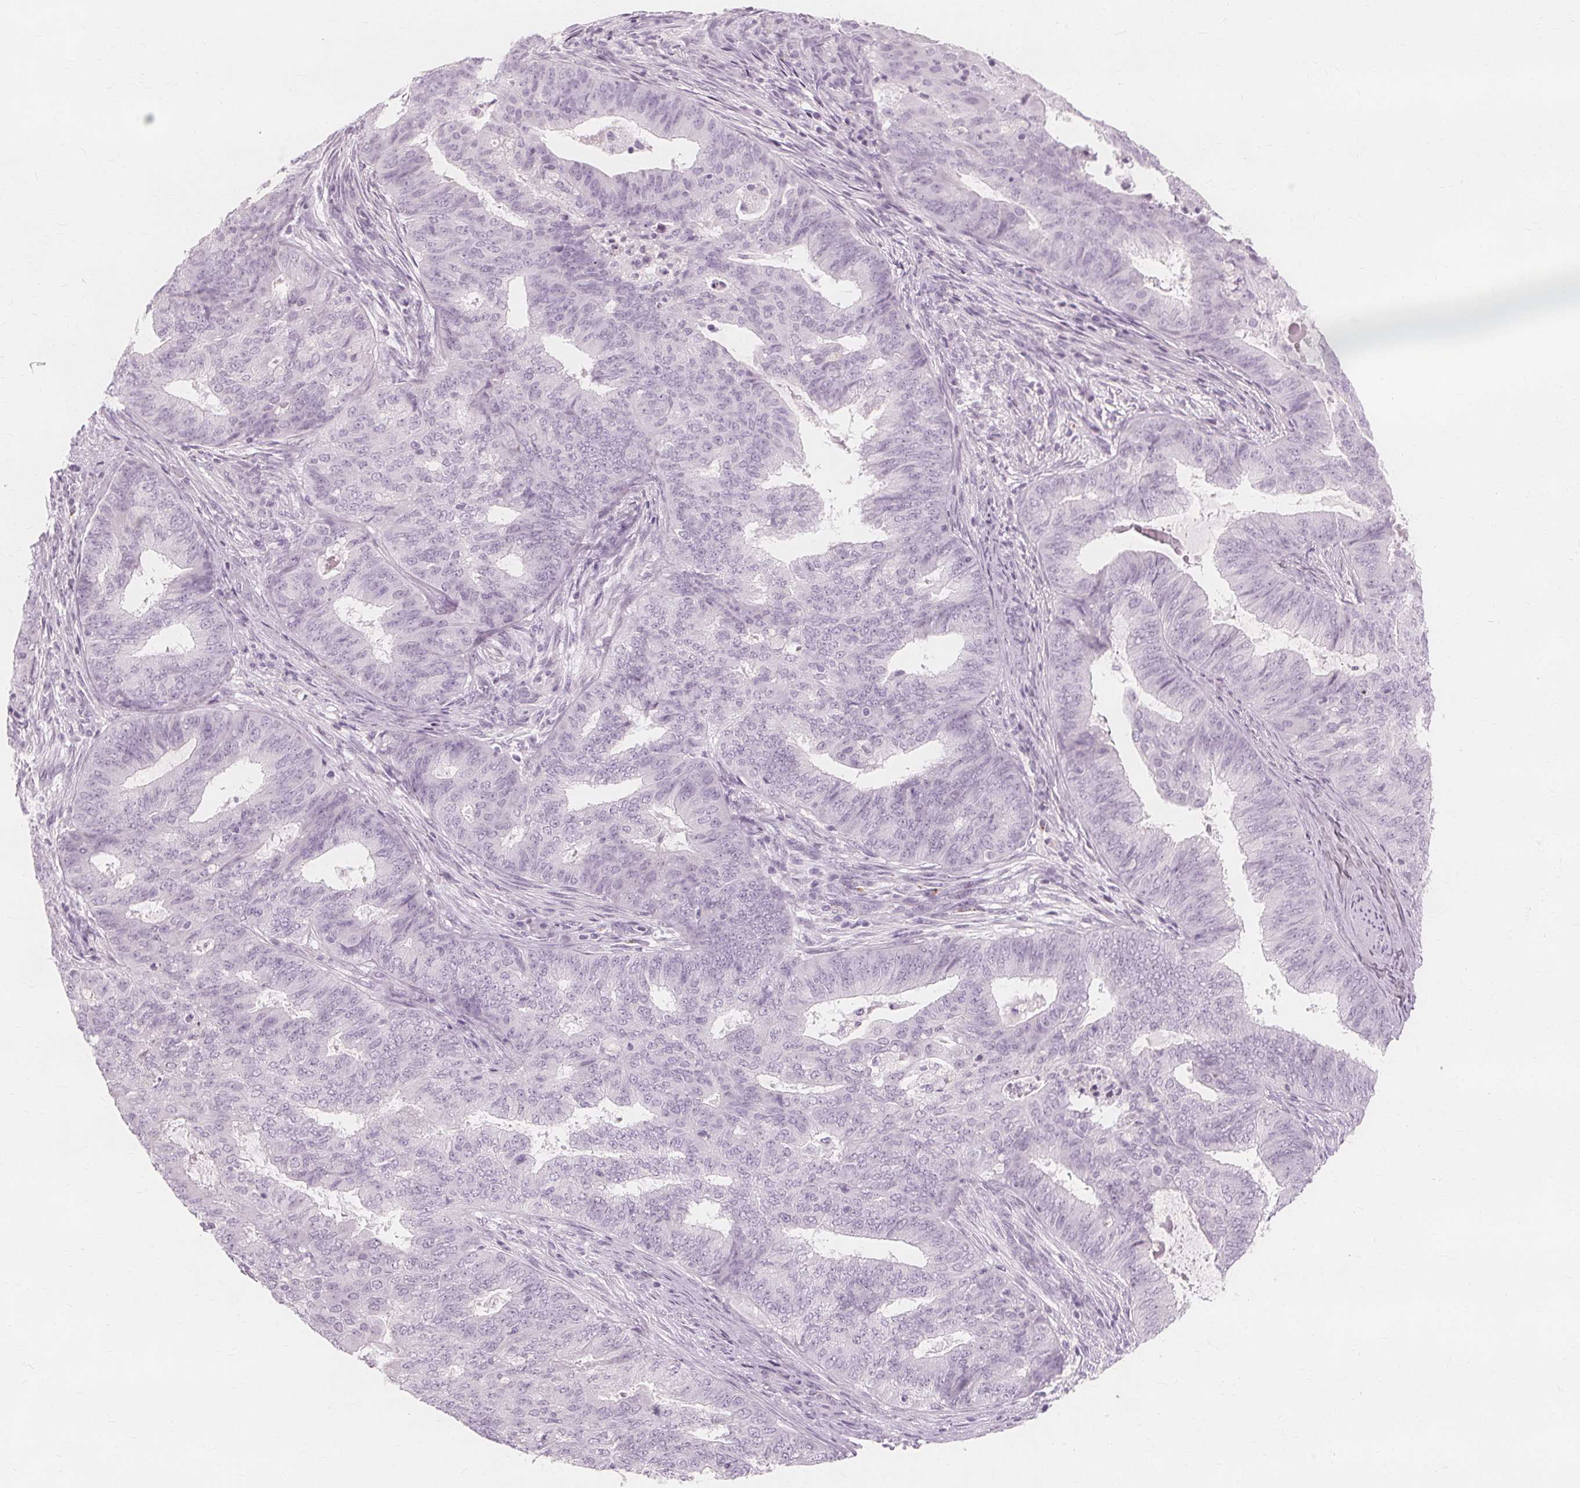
{"staining": {"intensity": "negative", "quantity": "none", "location": "none"}, "tissue": "endometrial cancer", "cell_type": "Tumor cells", "image_type": "cancer", "snomed": [{"axis": "morphology", "description": "Adenocarcinoma, NOS"}, {"axis": "topography", "description": "Endometrium"}], "caption": "An image of human endometrial cancer (adenocarcinoma) is negative for staining in tumor cells. (Immunohistochemistry, brightfield microscopy, high magnification).", "gene": "TFF1", "patient": {"sex": "female", "age": 62}}